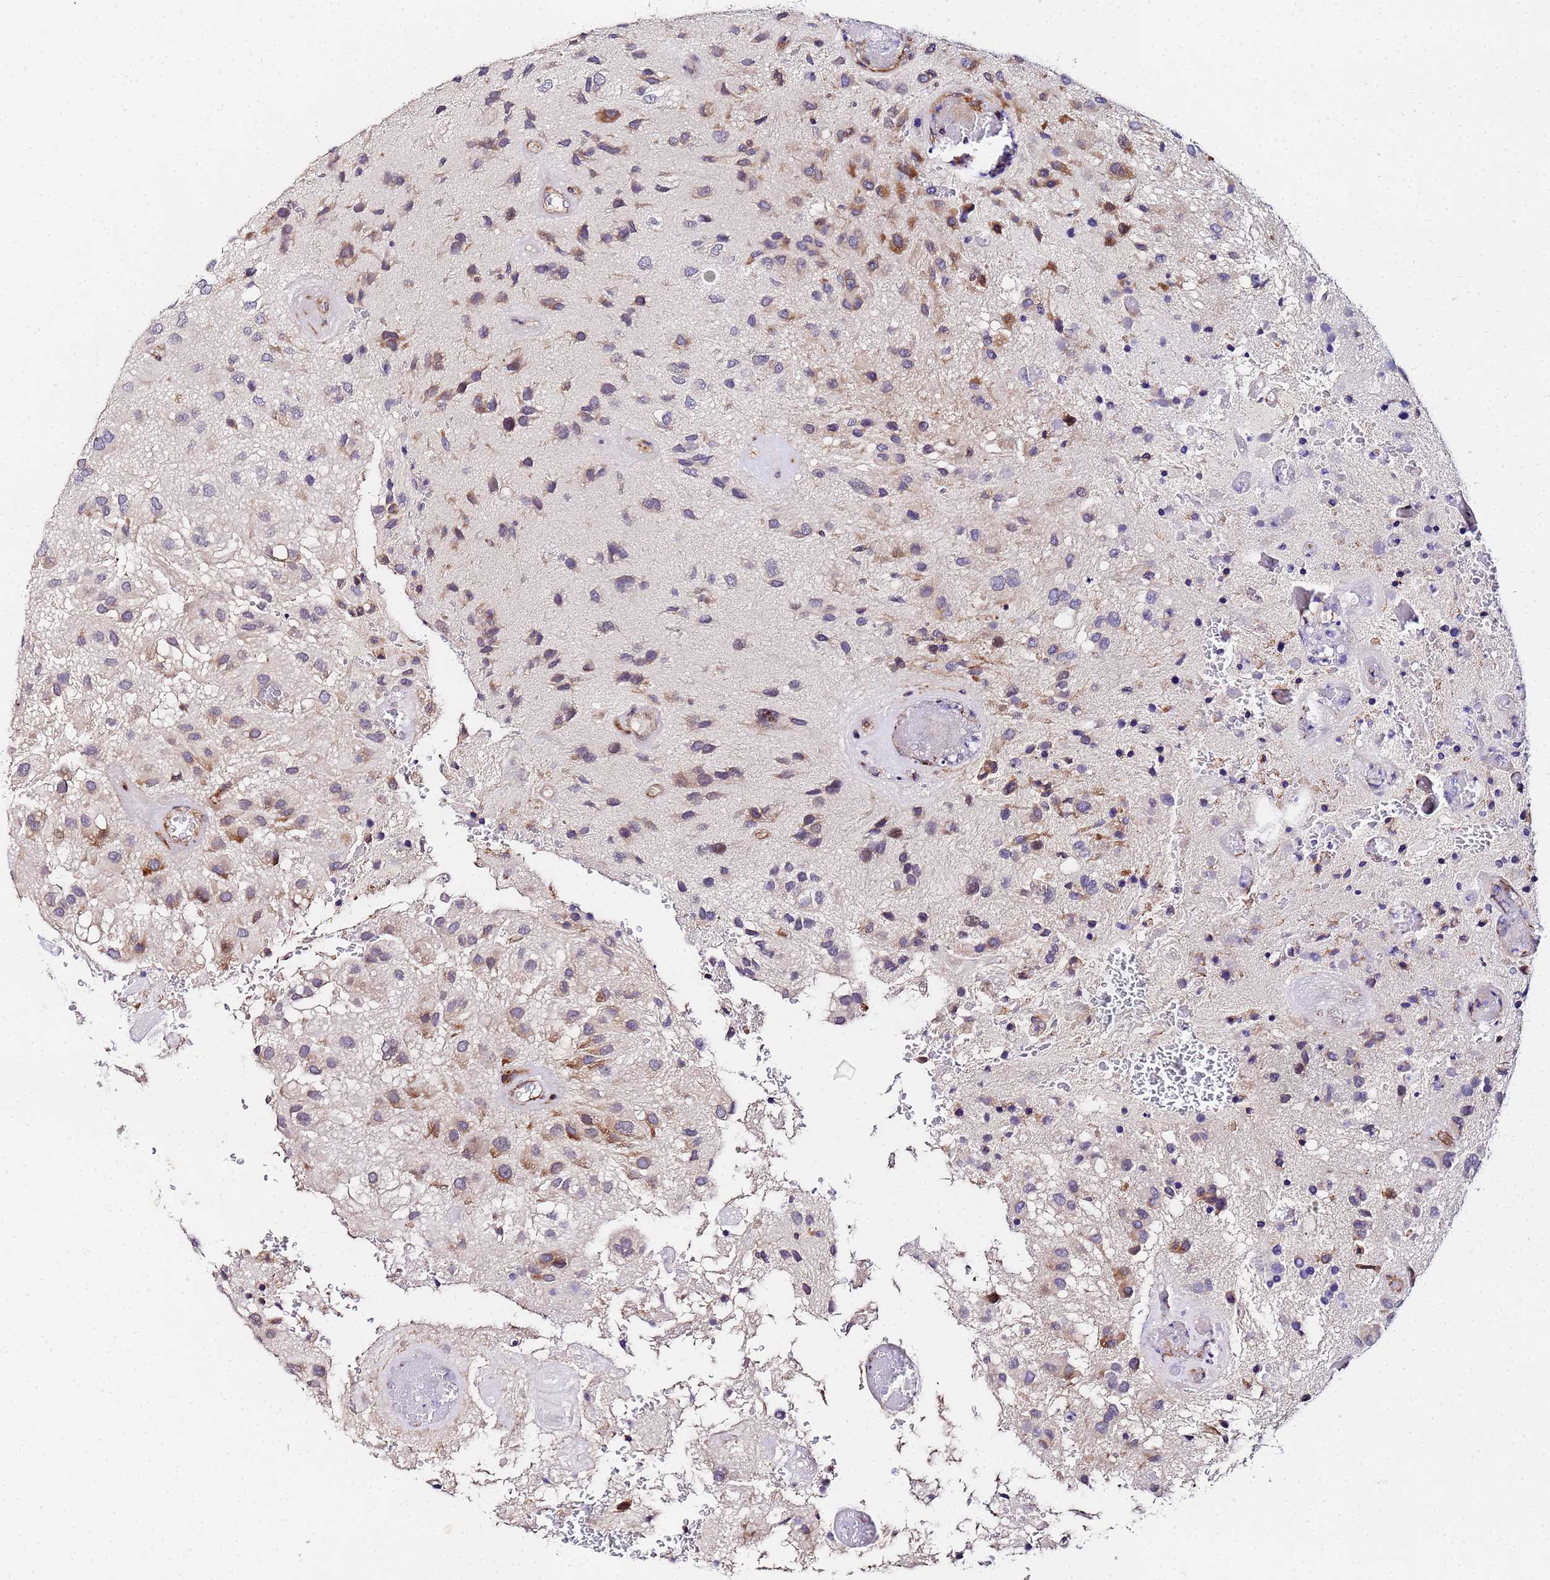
{"staining": {"intensity": "moderate", "quantity": "<25%", "location": "cytoplasmic/membranous"}, "tissue": "glioma", "cell_type": "Tumor cells", "image_type": "cancer", "snomed": [{"axis": "morphology", "description": "Glioma, malignant, Low grade"}, {"axis": "topography", "description": "Brain"}], "caption": "The image shows immunohistochemical staining of malignant glioma (low-grade). There is moderate cytoplasmic/membranous expression is identified in about <25% of tumor cells.", "gene": "POM121", "patient": {"sex": "male", "age": 66}}